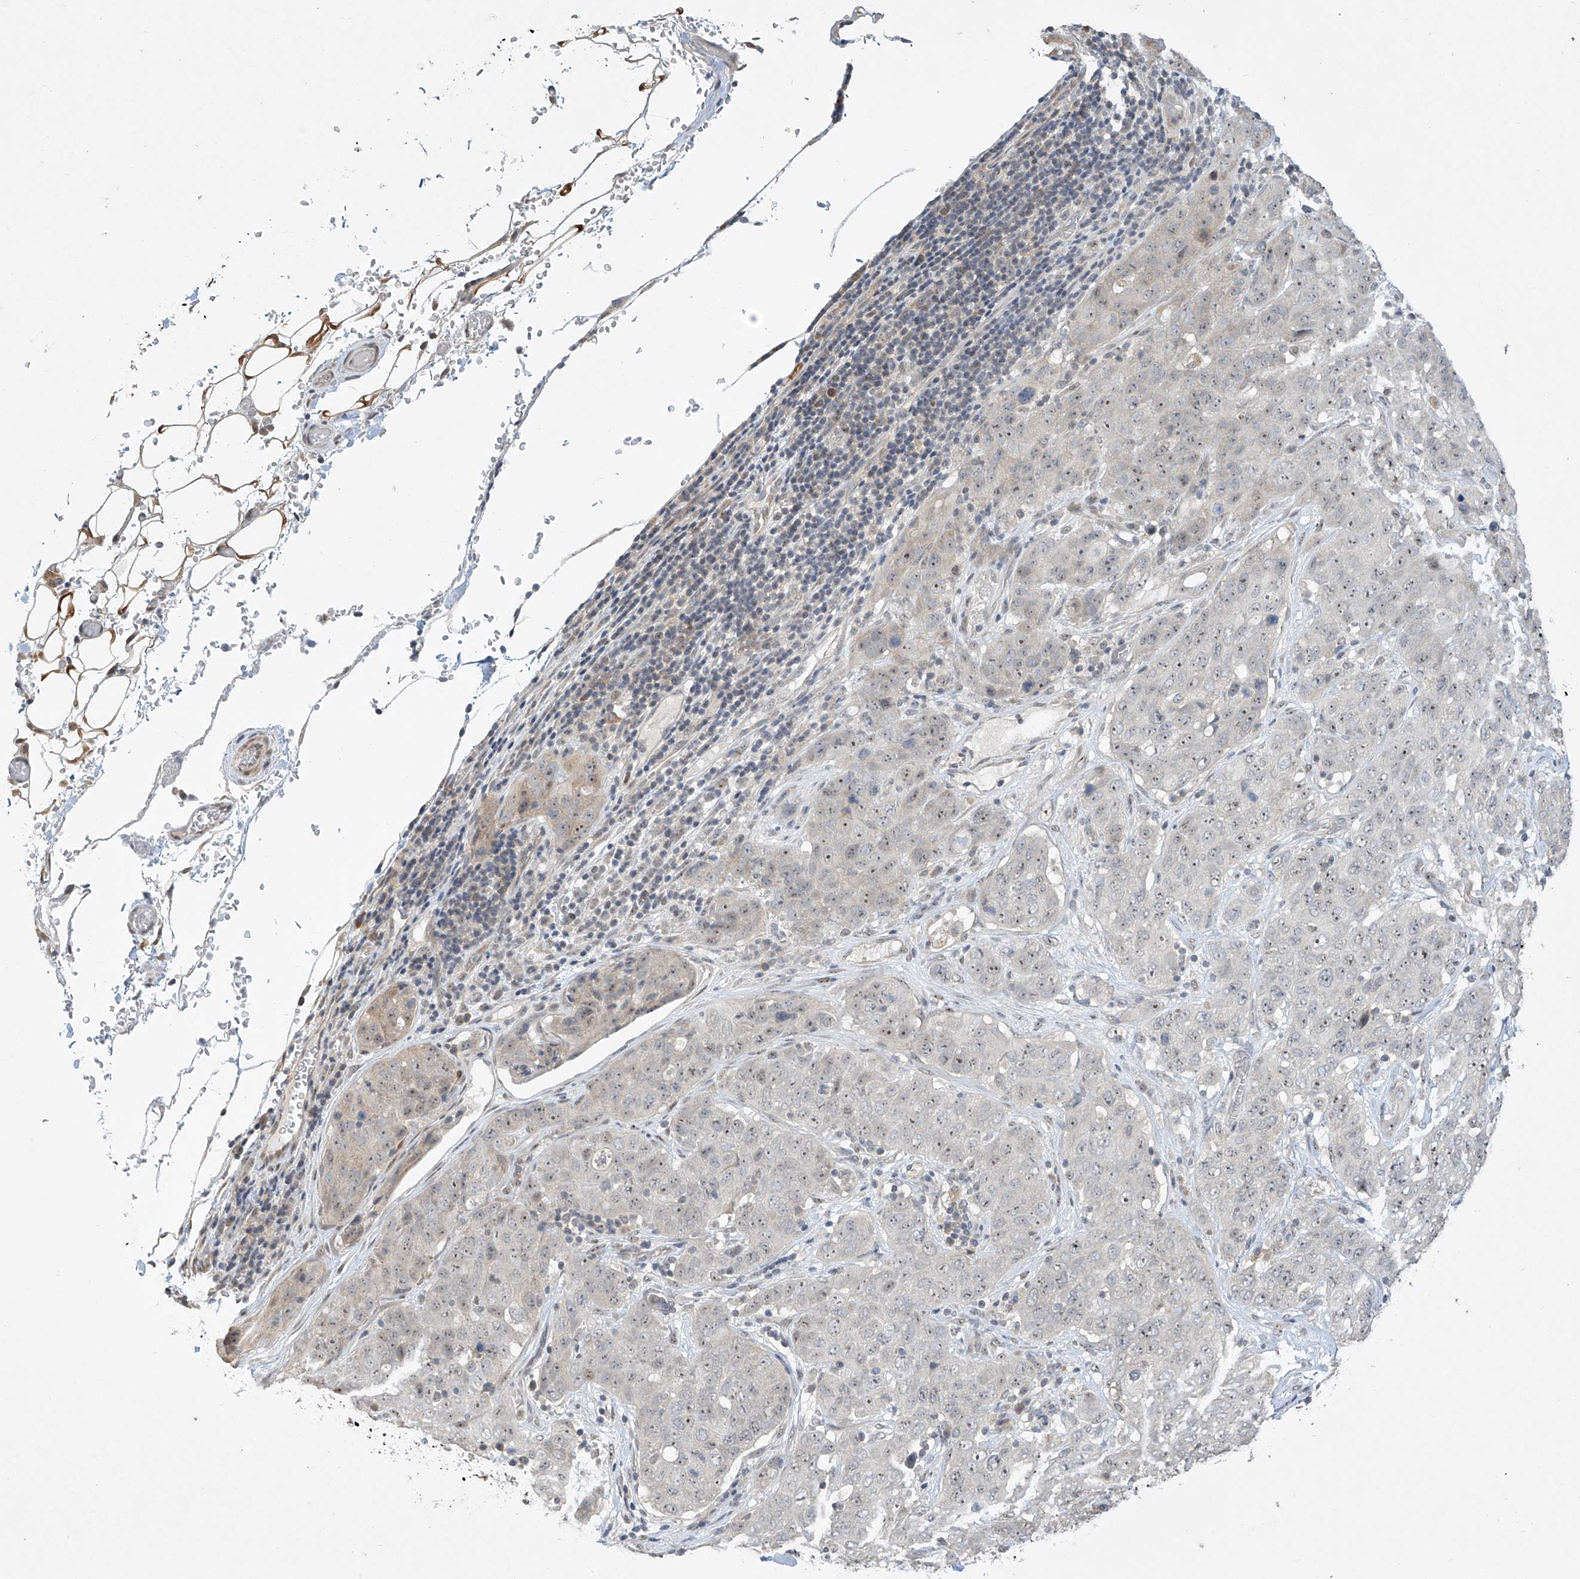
{"staining": {"intensity": "weak", "quantity": "<25%", "location": "nuclear"}, "tissue": "stomach cancer", "cell_type": "Tumor cells", "image_type": "cancer", "snomed": [{"axis": "morphology", "description": "Normal tissue, NOS"}, {"axis": "morphology", "description": "Adenocarcinoma, NOS"}, {"axis": "topography", "description": "Lymph node"}, {"axis": "topography", "description": "Stomach"}], "caption": "DAB (3,3'-diaminobenzidine) immunohistochemical staining of human stomach cancer displays no significant positivity in tumor cells.", "gene": "TASP1", "patient": {"sex": "male", "age": 48}}